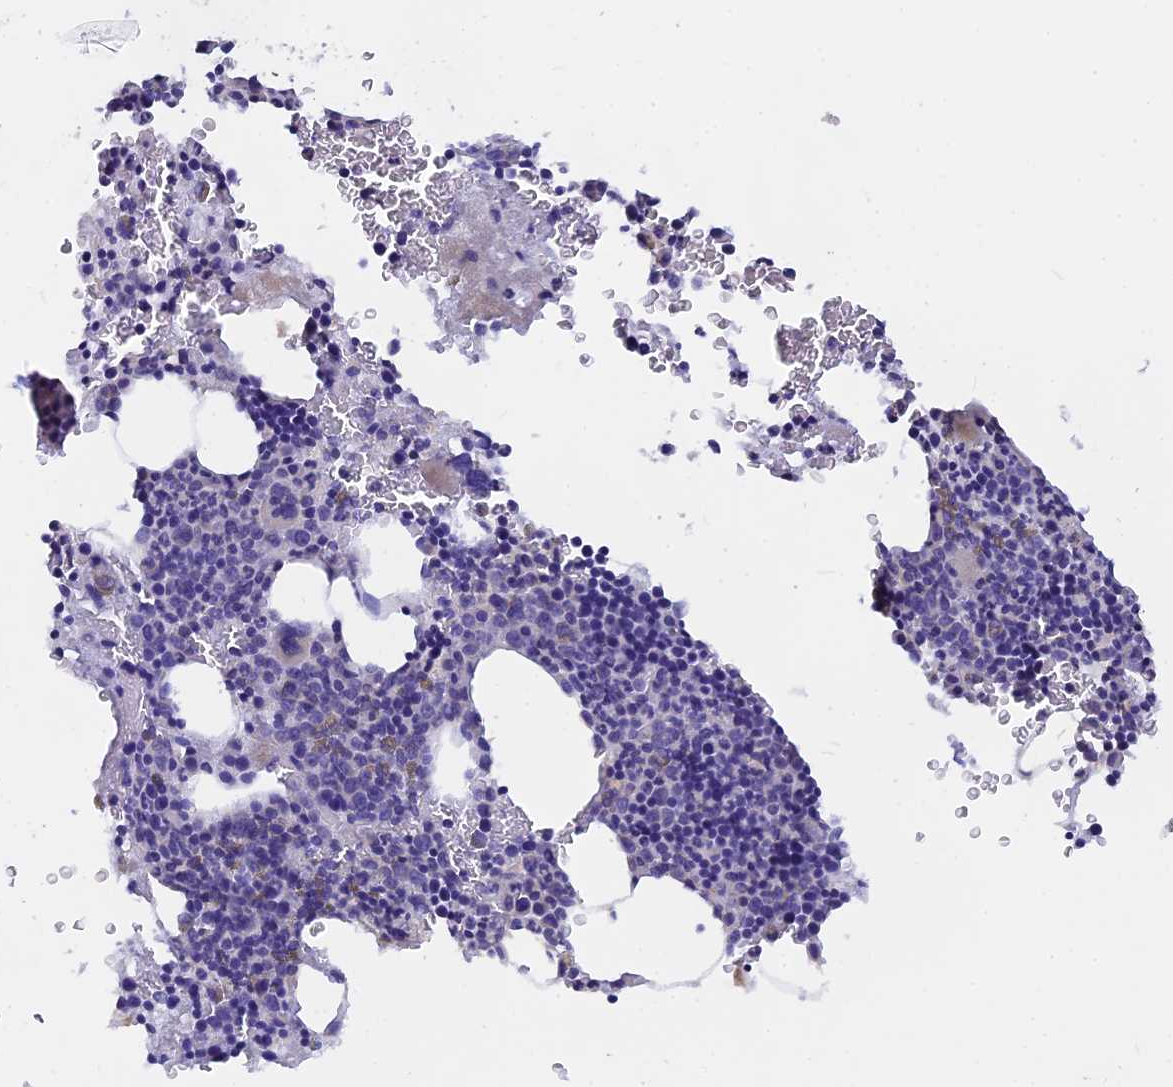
{"staining": {"intensity": "negative", "quantity": "none", "location": "none"}, "tissue": "bone marrow", "cell_type": "Hematopoietic cells", "image_type": "normal", "snomed": [{"axis": "morphology", "description": "Normal tissue, NOS"}, {"axis": "topography", "description": "Bone marrow"}], "caption": "The histopathology image reveals no staining of hematopoietic cells in unremarkable bone marrow. The staining is performed using DAB (3,3'-diaminobenzidine) brown chromogen with nuclei counter-stained in using hematoxylin.", "gene": "TLCD1", "patient": {"sex": "female", "age": 41}}